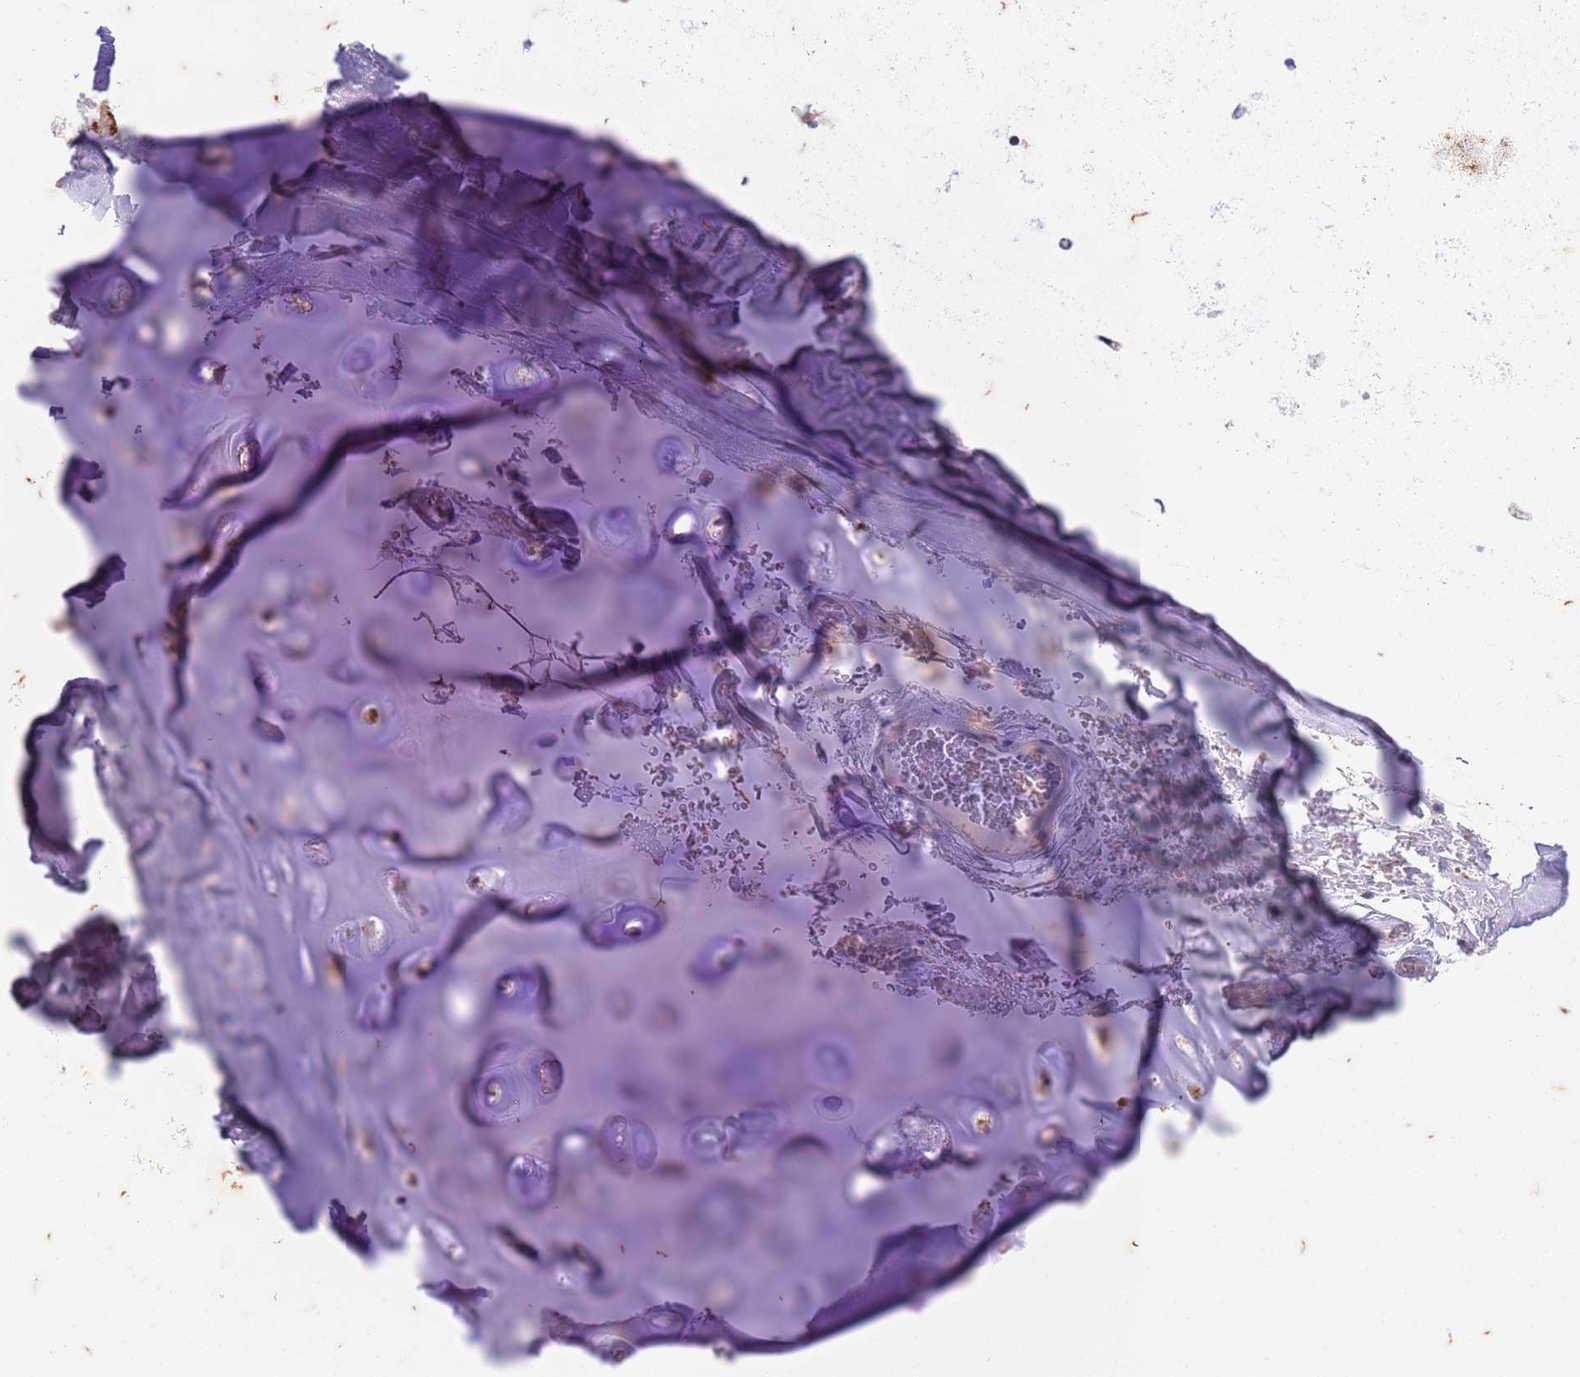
{"staining": {"intensity": "negative", "quantity": "none", "location": "none"}, "tissue": "adipose tissue", "cell_type": "Adipocytes", "image_type": "normal", "snomed": [{"axis": "morphology", "description": "Normal tissue, NOS"}, {"axis": "morphology", "description": "Squamous cell carcinoma, NOS"}, {"axis": "topography", "description": "Lymph node"}, {"axis": "topography", "description": "Bronchus"}, {"axis": "topography", "description": "Lung"}], "caption": "Adipocytes are negative for protein expression in unremarkable human adipose tissue. Nuclei are stained in blue.", "gene": "RAPGEF3", "patient": {"sex": "male", "age": 66}}